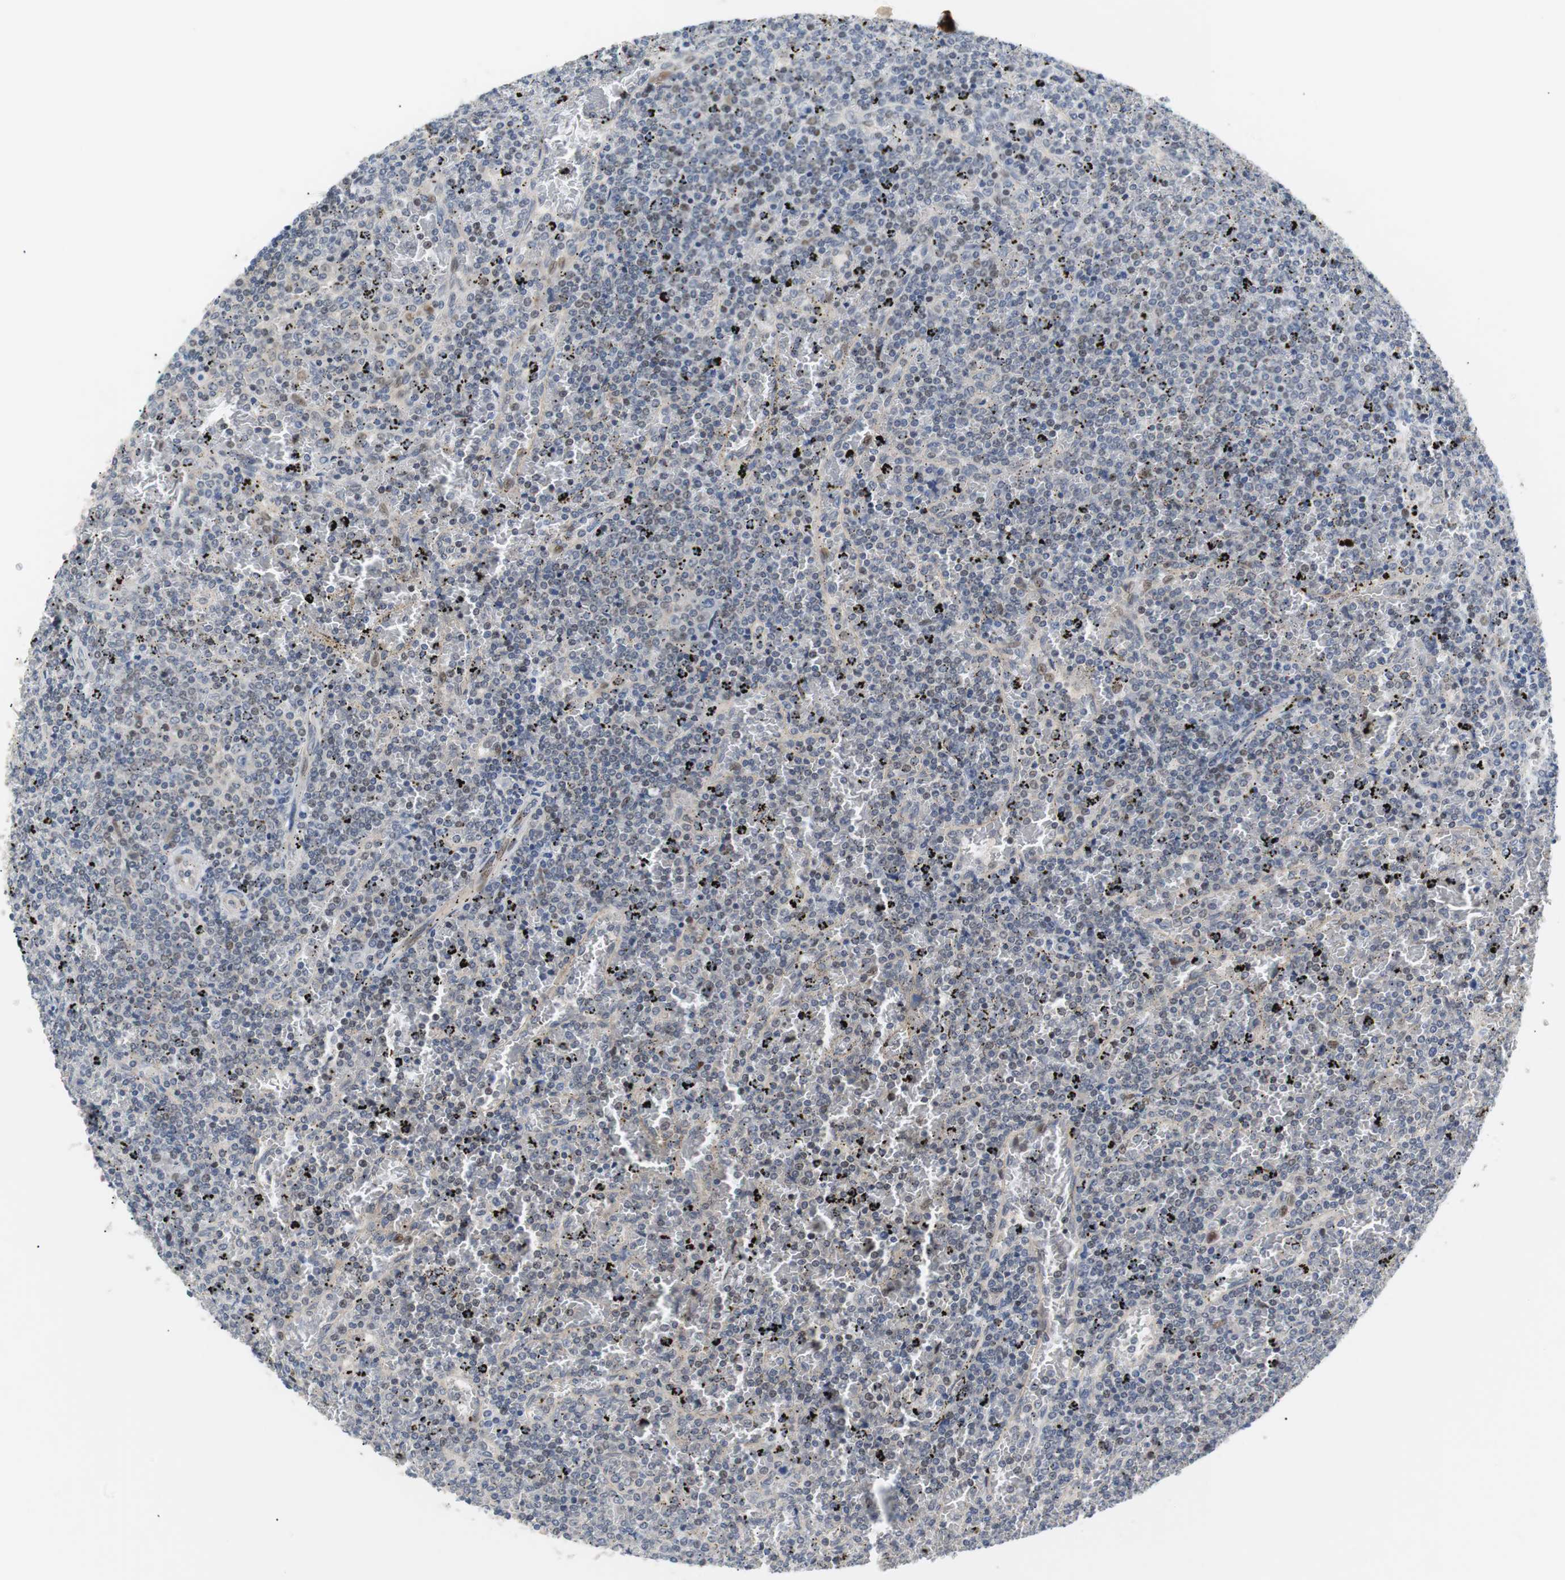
{"staining": {"intensity": "weak", "quantity": "25%-75%", "location": "nuclear"}, "tissue": "lymphoma", "cell_type": "Tumor cells", "image_type": "cancer", "snomed": [{"axis": "morphology", "description": "Malignant lymphoma, non-Hodgkin's type, Low grade"}, {"axis": "topography", "description": "Spleen"}], "caption": "Immunohistochemistry (IHC) of human low-grade malignant lymphoma, non-Hodgkin's type reveals low levels of weak nuclear staining in about 25%-75% of tumor cells. The staining was performed using DAB, with brown indicating positive protein expression. Nuclei are stained blue with hematoxylin.", "gene": "MAP2K4", "patient": {"sex": "female", "age": 77}}